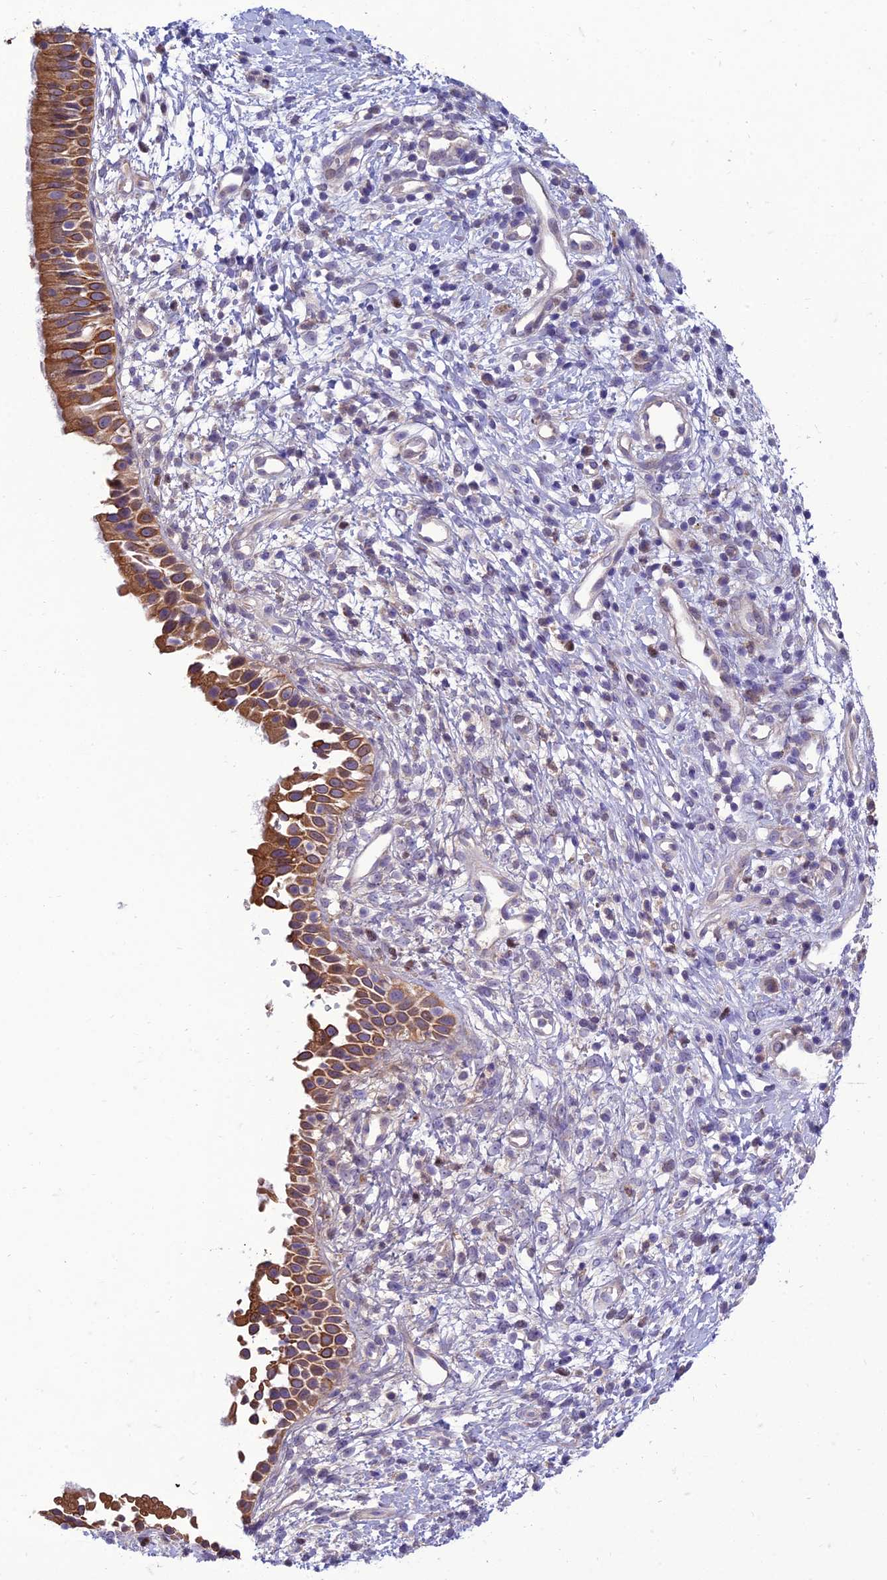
{"staining": {"intensity": "strong", "quantity": ">75%", "location": "cytoplasmic/membranous"}, "tissue": "nasopharynx", "cell_type": "Respiratory epithelial cells", "image_type": "normal", "snomed": [{"axis": "morphology", "description": "Normal tissue, NOS"}, {"axis": "topography", "description": "Nasopharynx"}], "caption": "Protein positivity by immunohistochemistry displays strong cytoplasmic/membranous staining in about >75% of respiratory epithelial cells in unremarkable nasopharynx.", "gene": "IRAK3", "patient": {"sex": "male", "age": 22}}